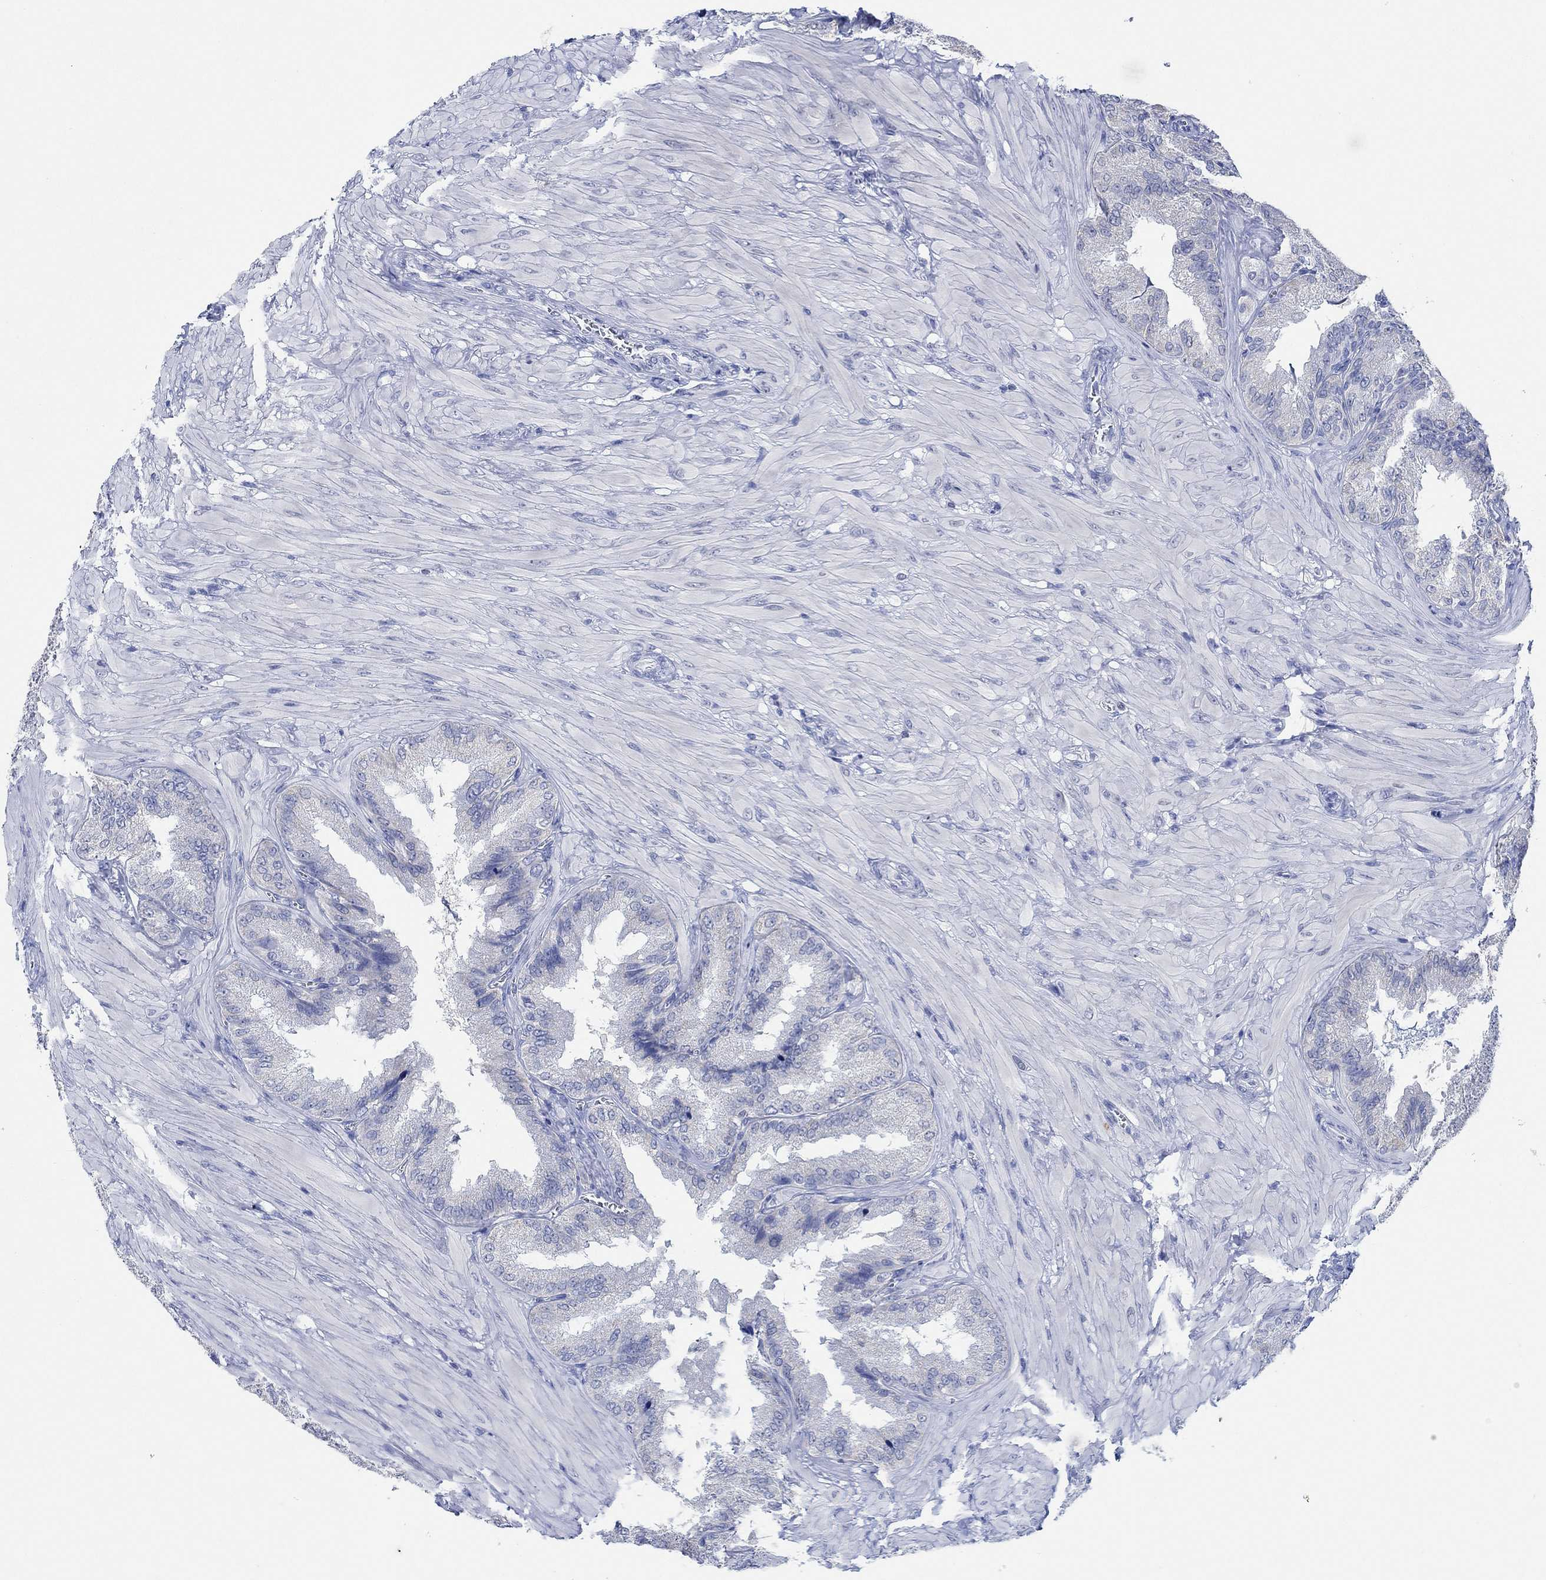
{"staining": {"intensity": "negative", "quantity": "none", "location": "none"}, "tissue": "seminal vesicle", "cell_type": "Glandular cells", "image_type": "normal", "snomed": [{"axis": "morphology", "description": "Normal tissue, NOS"}, {"axis": "topography", "description": "Seminal veicle"}], "caption": "This is an immunohistochemistry photomicrograph of unremarkable human seminal vesicle. There is no positivity in glandular cells.", "gene": "PPP1R17", "patient": {"sex": "male", "age": 37}}